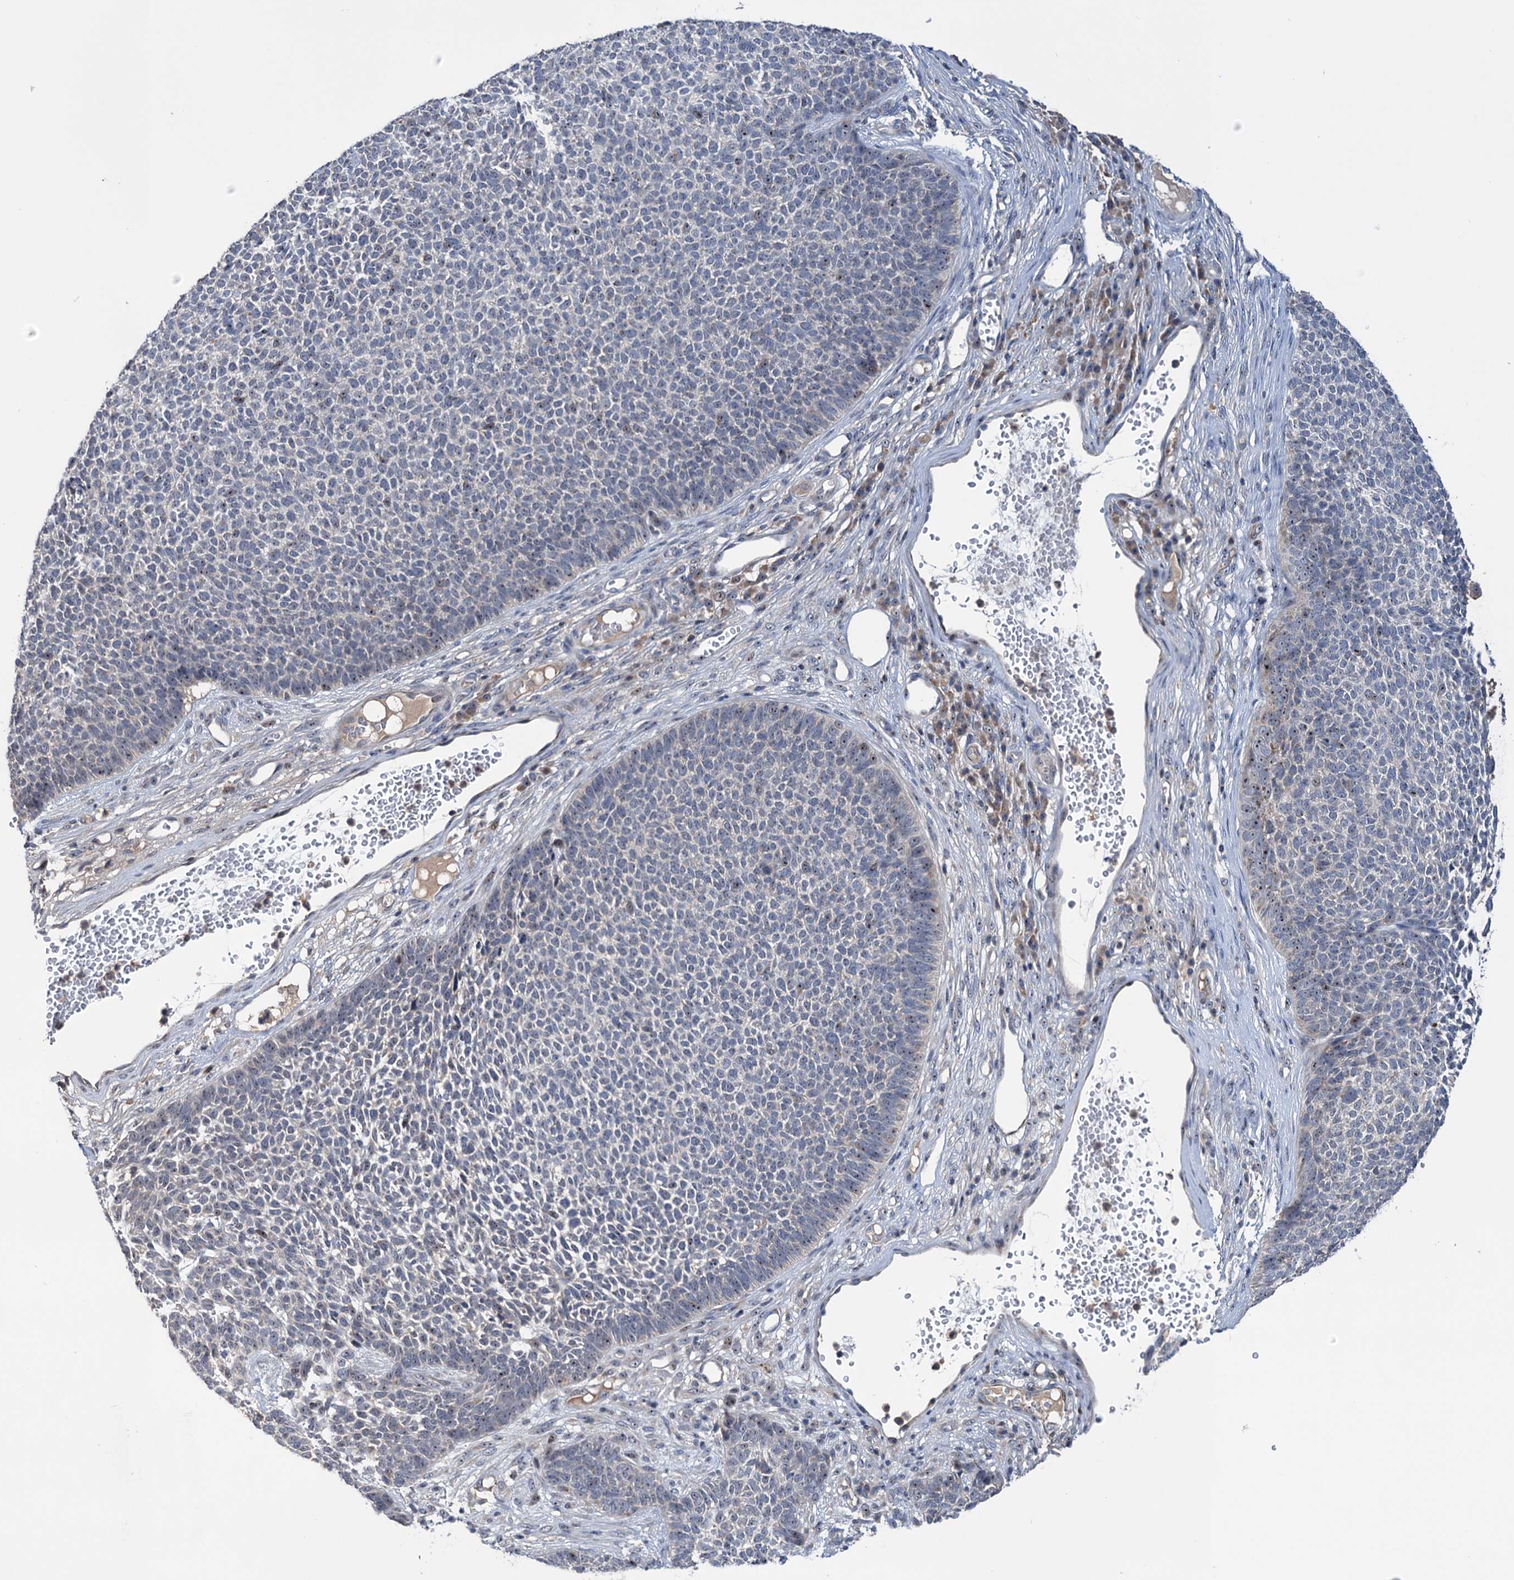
{"staining": {"intensity": "negative", "quantity": "none", "location": "none"}, "tissue": "skin cancer", "cell_type": "Tumor cells", "image_type": "cancer", "snomed": [{"axis": "morphology", "description": "Basal cell carcinoma"}, {"axis": "topography", "description": "Skin"}], "caption": "A high-resolution micrograph shows IHC staining of skin basal cell carcinoma, which exhibits no significant staining in tumor cells.", "gene": "HTR3B", "patient": {"sex": "female", "age": 84}}